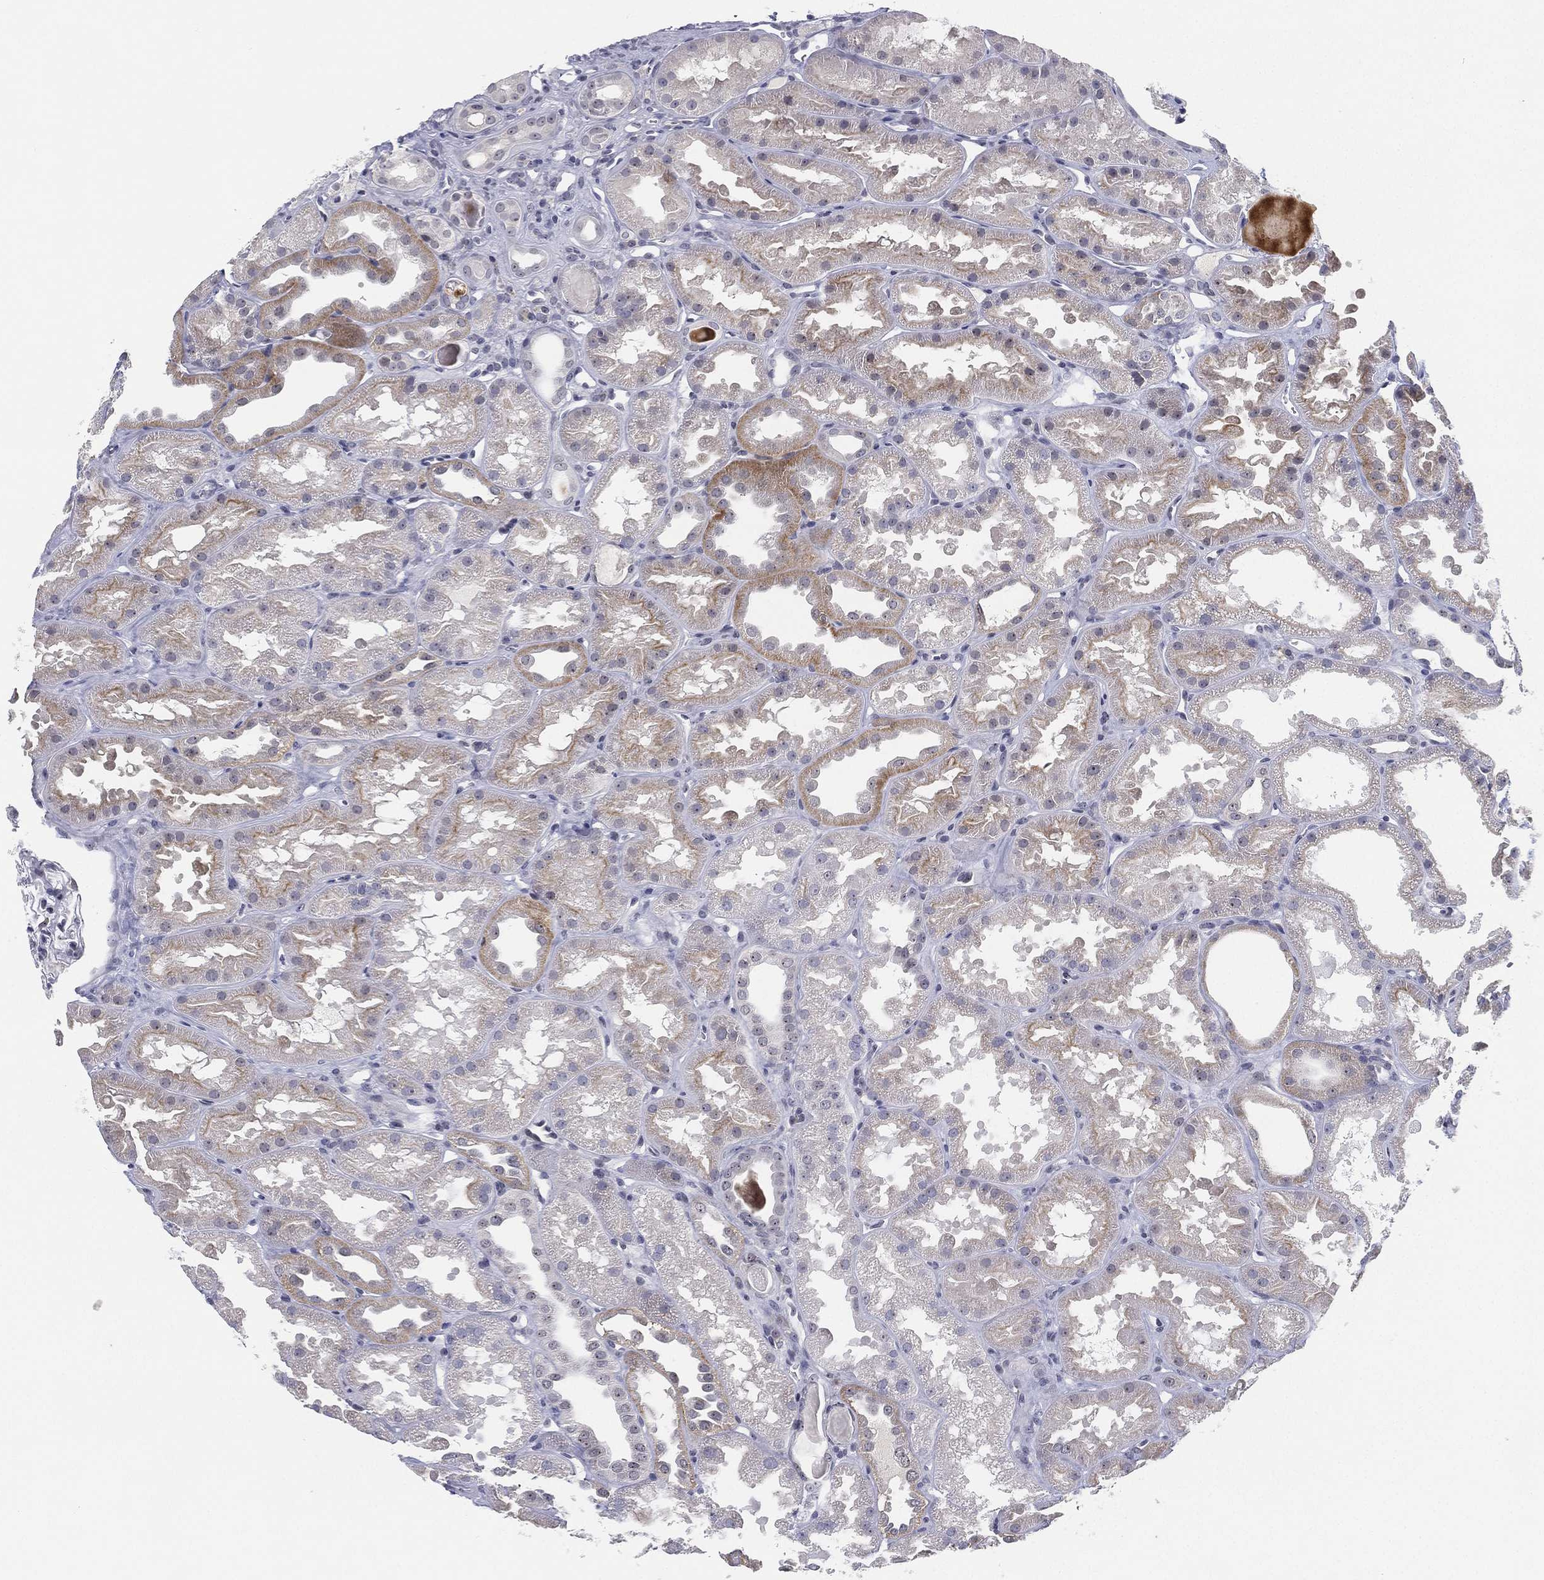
{"staining": {"intensity": "negative", "quantity": "none", "location": "none"}, "tissue": "kidney", "cell_type": "Cells in glomeruli", "image_type": "normal", "snomed": [{"axis": "morphology", "description": "Normal tissue, NOS"}, {"axis": "topography", "description": "Kidney"}], "caption": "Kidney was stained to show a protein in brown. There is no significant expression in cells in glomeruli. The staining was performed using DAB (3,3'-diaminobenzidine) to visualize the protein expression in brown, while the nuclei were stained in blue with hematoxylin (Magnification: 20x).", "gene": "MS4A8", "patient": {"sex": "male", "age": 61}}